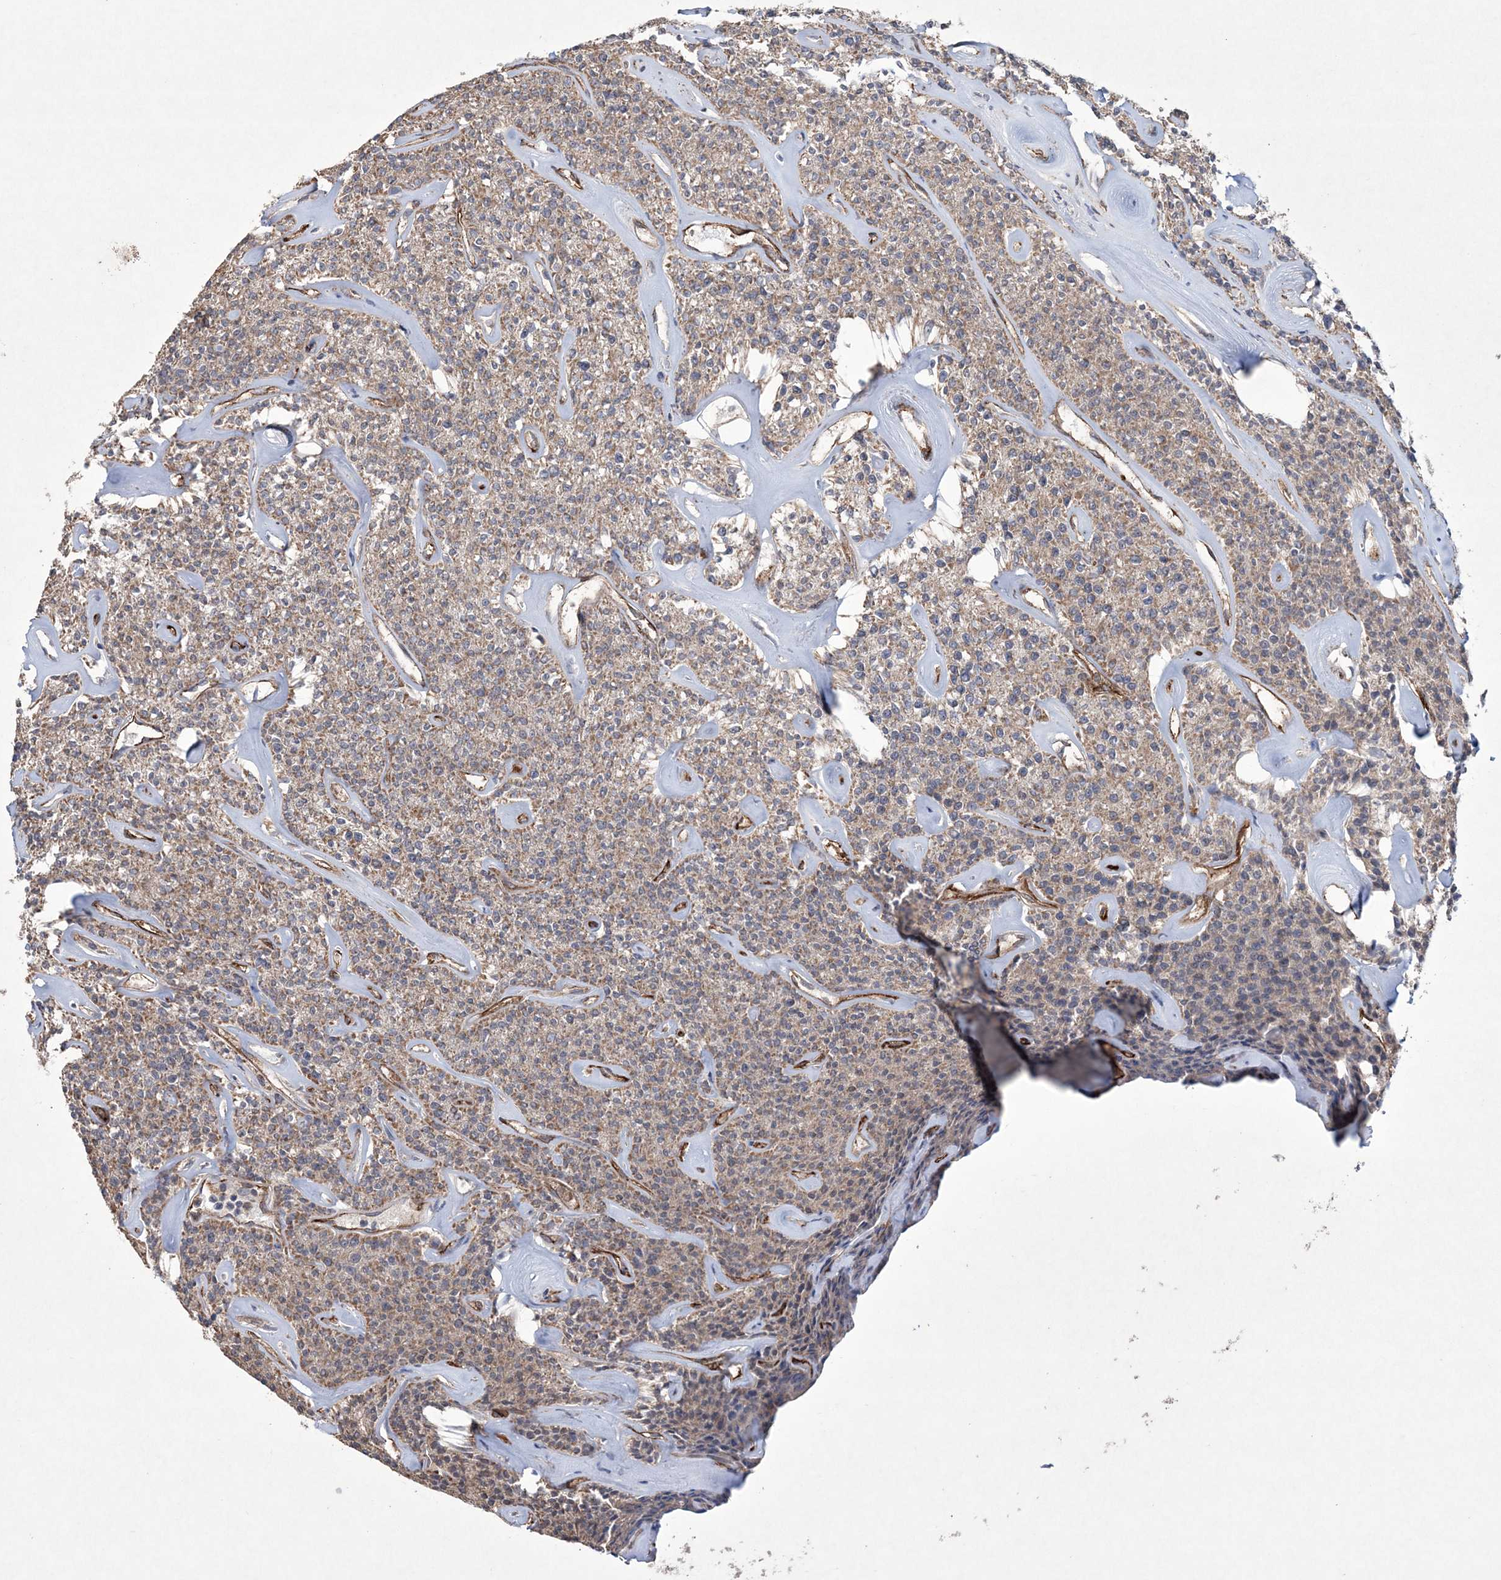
{"staining": {"intensity": "weak", "quantity": ">75%", "location": "cytoplasmic/membranous"}, "tissue": "parathyroid gland", "cell_type": "Glandular cells", "image_type": "normal", "snomed": [{"axis": "morphology", "description": "Normal tissue, NOS"}, {"axis": "topography", "description": "Parathyroid gland"}], "caption": "A micrograph of human parathyroid gland stained for a protein displays weak cytoplasmic/membranous brown staining in glandular cells. (IHC, brightfield microscopy, high magnification).", "gene": "DPCD", "patient": {"sex": "male", "age": 46}}